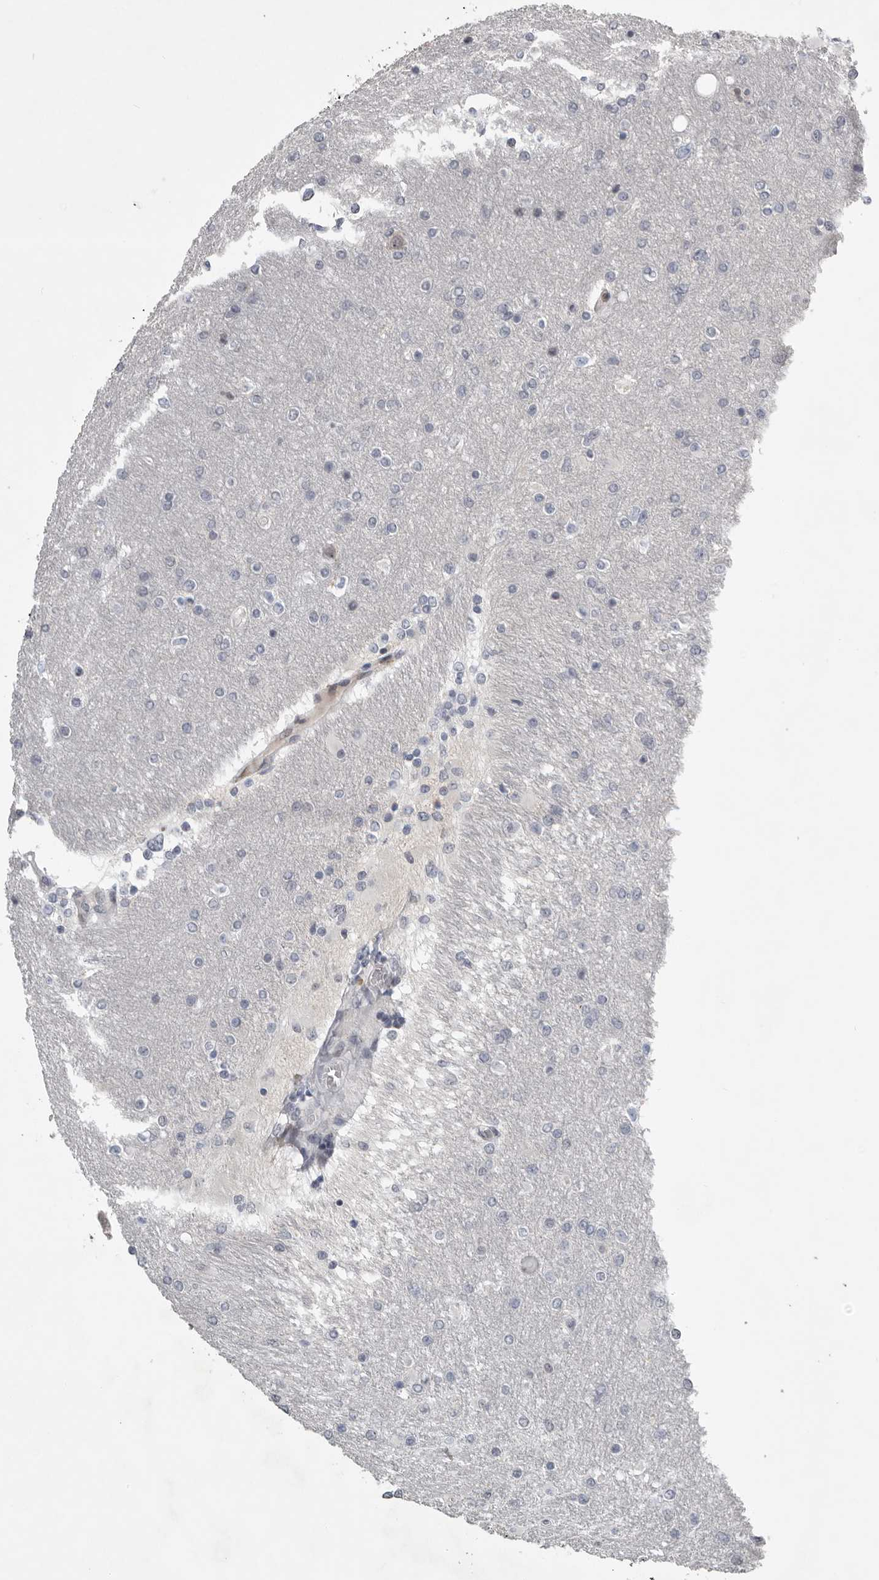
{"staining": {"intensity": "negative", "quantity": "none", "location": "none"}, "tissue": "glioma", "cell_type": "Tumor cells", "image_type": "cancer", "snomed": [{"axis": "morphology", "description": "Glioma, malignant, High grade"}, {"axis": "topography", "description": "Cerebral cortex"}], "caption": "An immunohistochemistry micrograph of high-grade glioma (malignant) is shown. There is no staining in tumor cells of high-grade glioma (malignant).", "gene": "PCMTD1", "patient": {"sex": "female", "age": 36}}